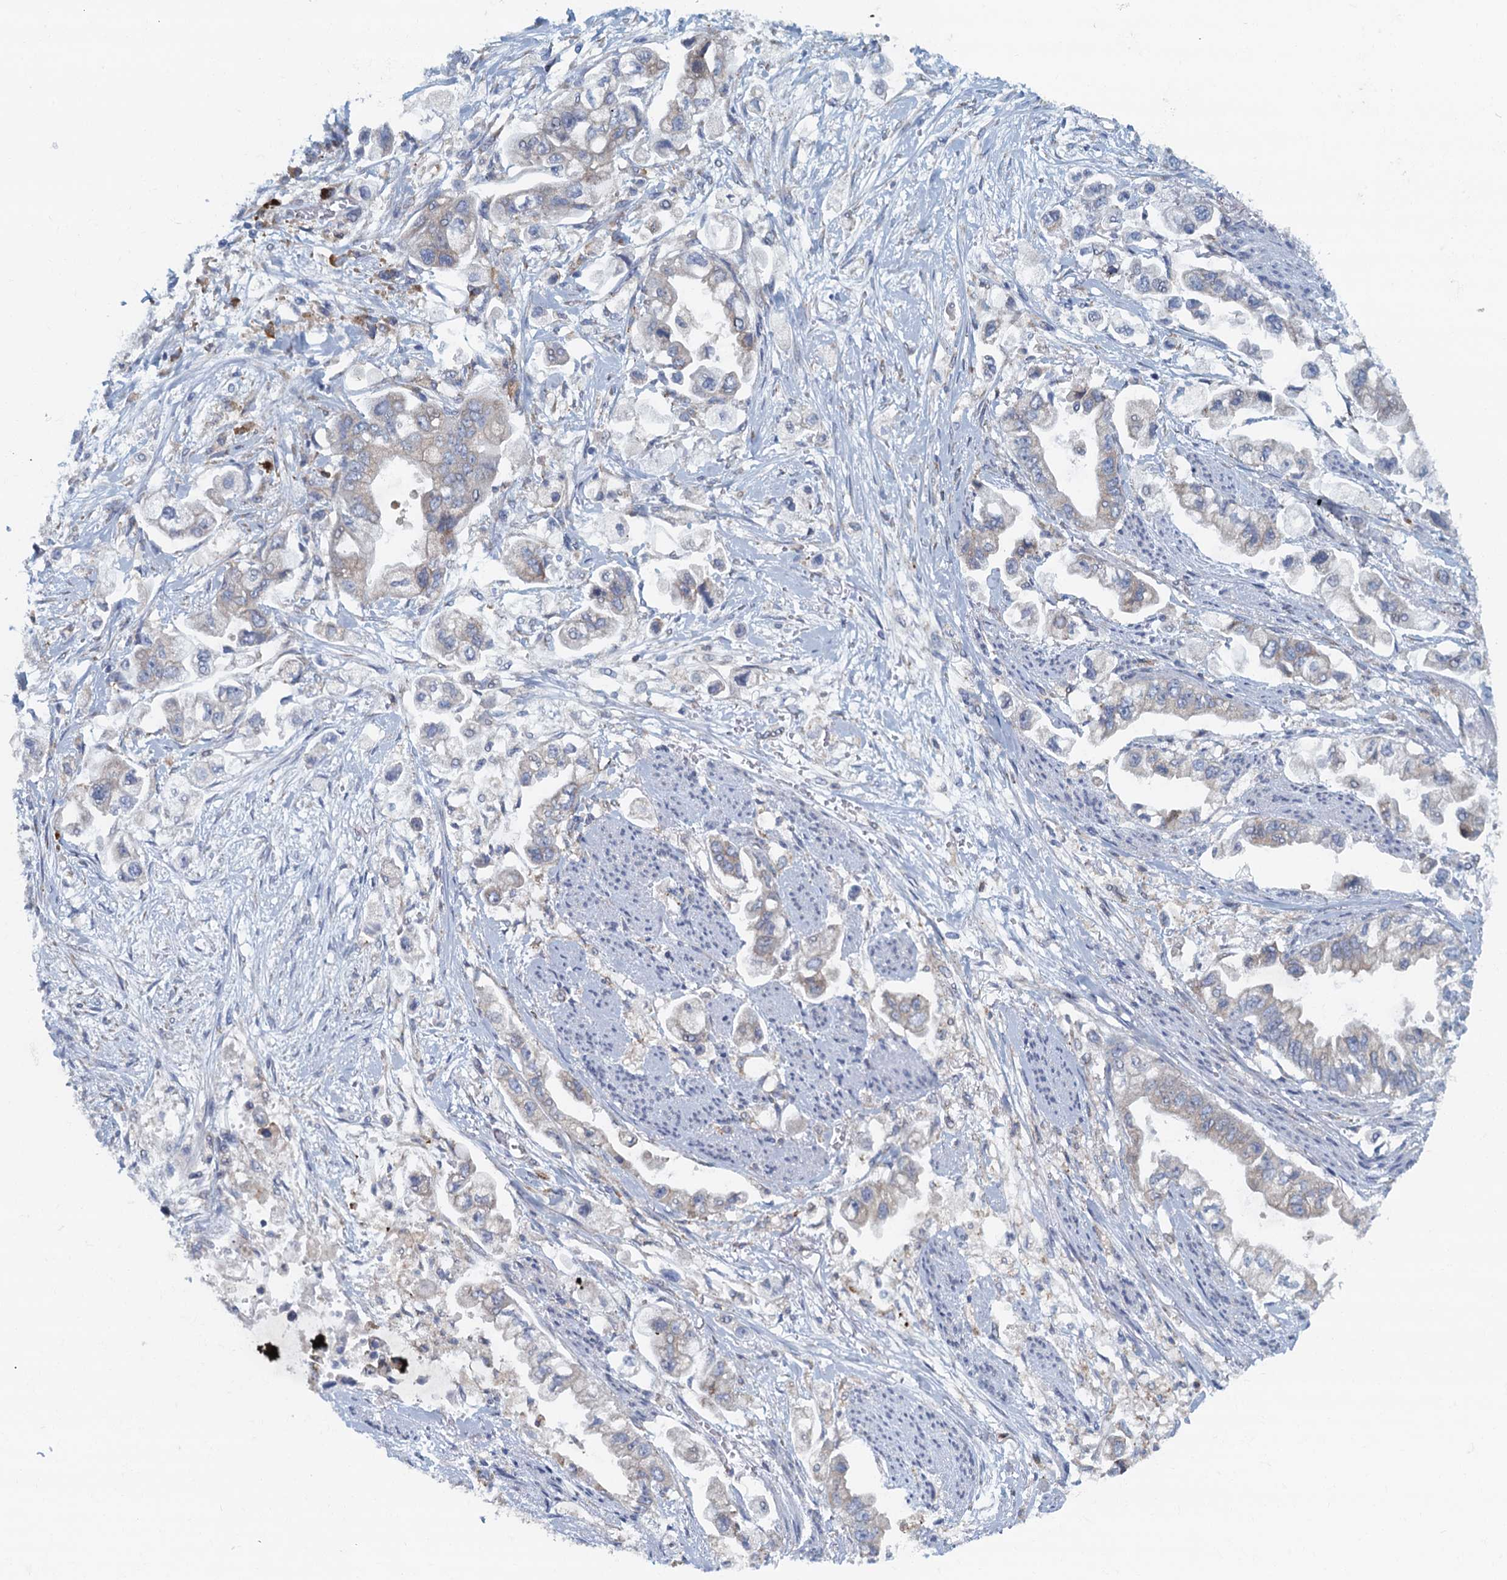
{"staining": {"intensity": "negative", "quantity": "none", "location": "none"}, "tissue": "stomach cancer", "cell_type": "Tumor cells", "image_type": "cancer", "snomed": [{"axis": "morphology", "description": "Adenocarcinoma, NOS"}, {"axis": "topography", "description": "Stomach"}], "caption": "DAB immunohistochemical staining of adenocarcinoma (stomach) exhibits no significant expression in tumor cells.", "gene": "MYDGF", "patient": {"sex": "male", "age": 62}}